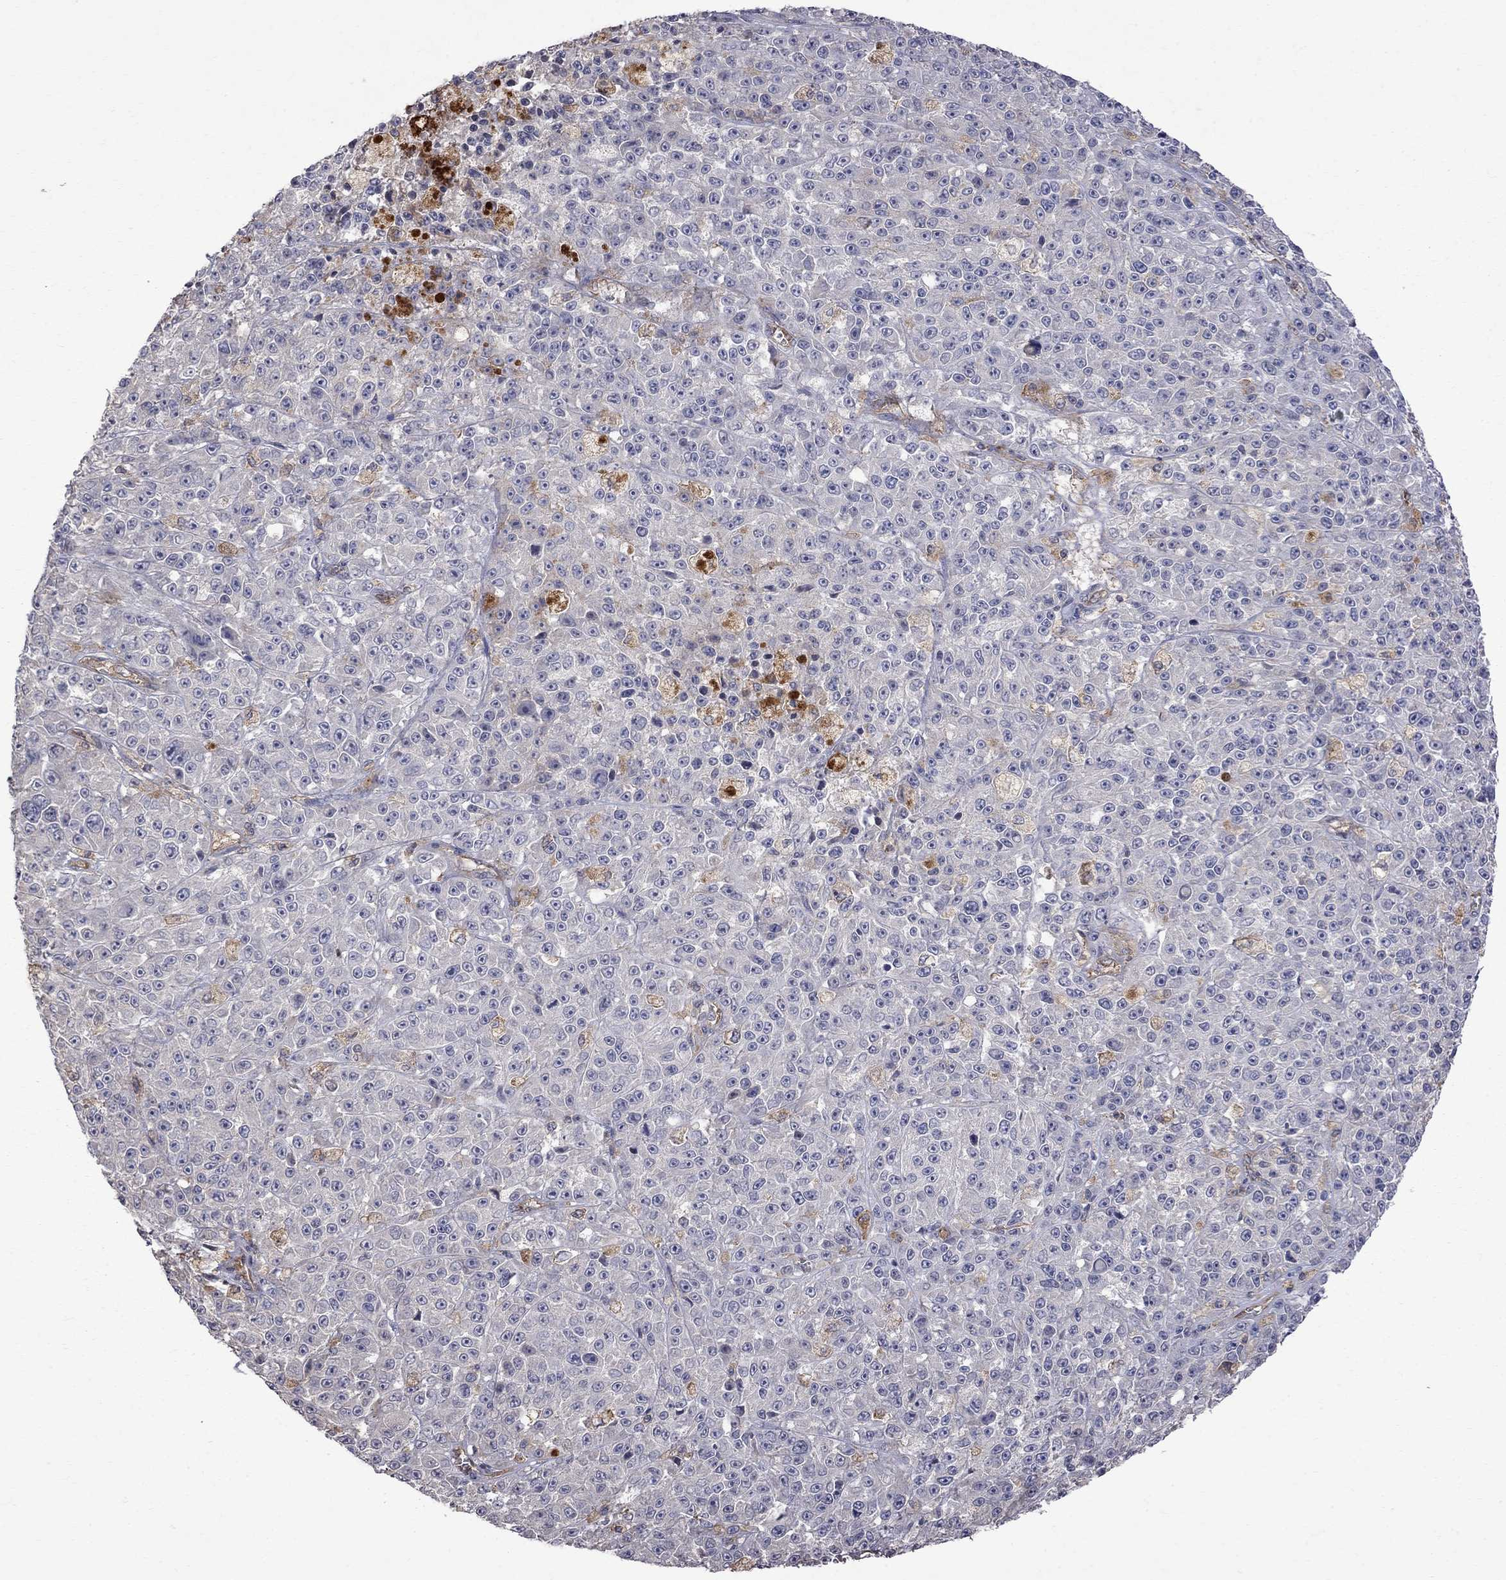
{"staining": {"intensity": "negative", "quantity": "none", "location": "none"}, "tissue": "melanoma", "cell_type": "Tumor cells", "image_type": "cancer", "snomed": [{"axis": "morphology", "description": "Malignant melanoma, NOS"}, {"axis": "topography", "description": "Skin"}], "caption": "Melanoma stained for a protein using immunohistochemistry exhibits no expression tumor cells.", "gene": "ABI3", "patient": {"sex": "female", "age": 58}}